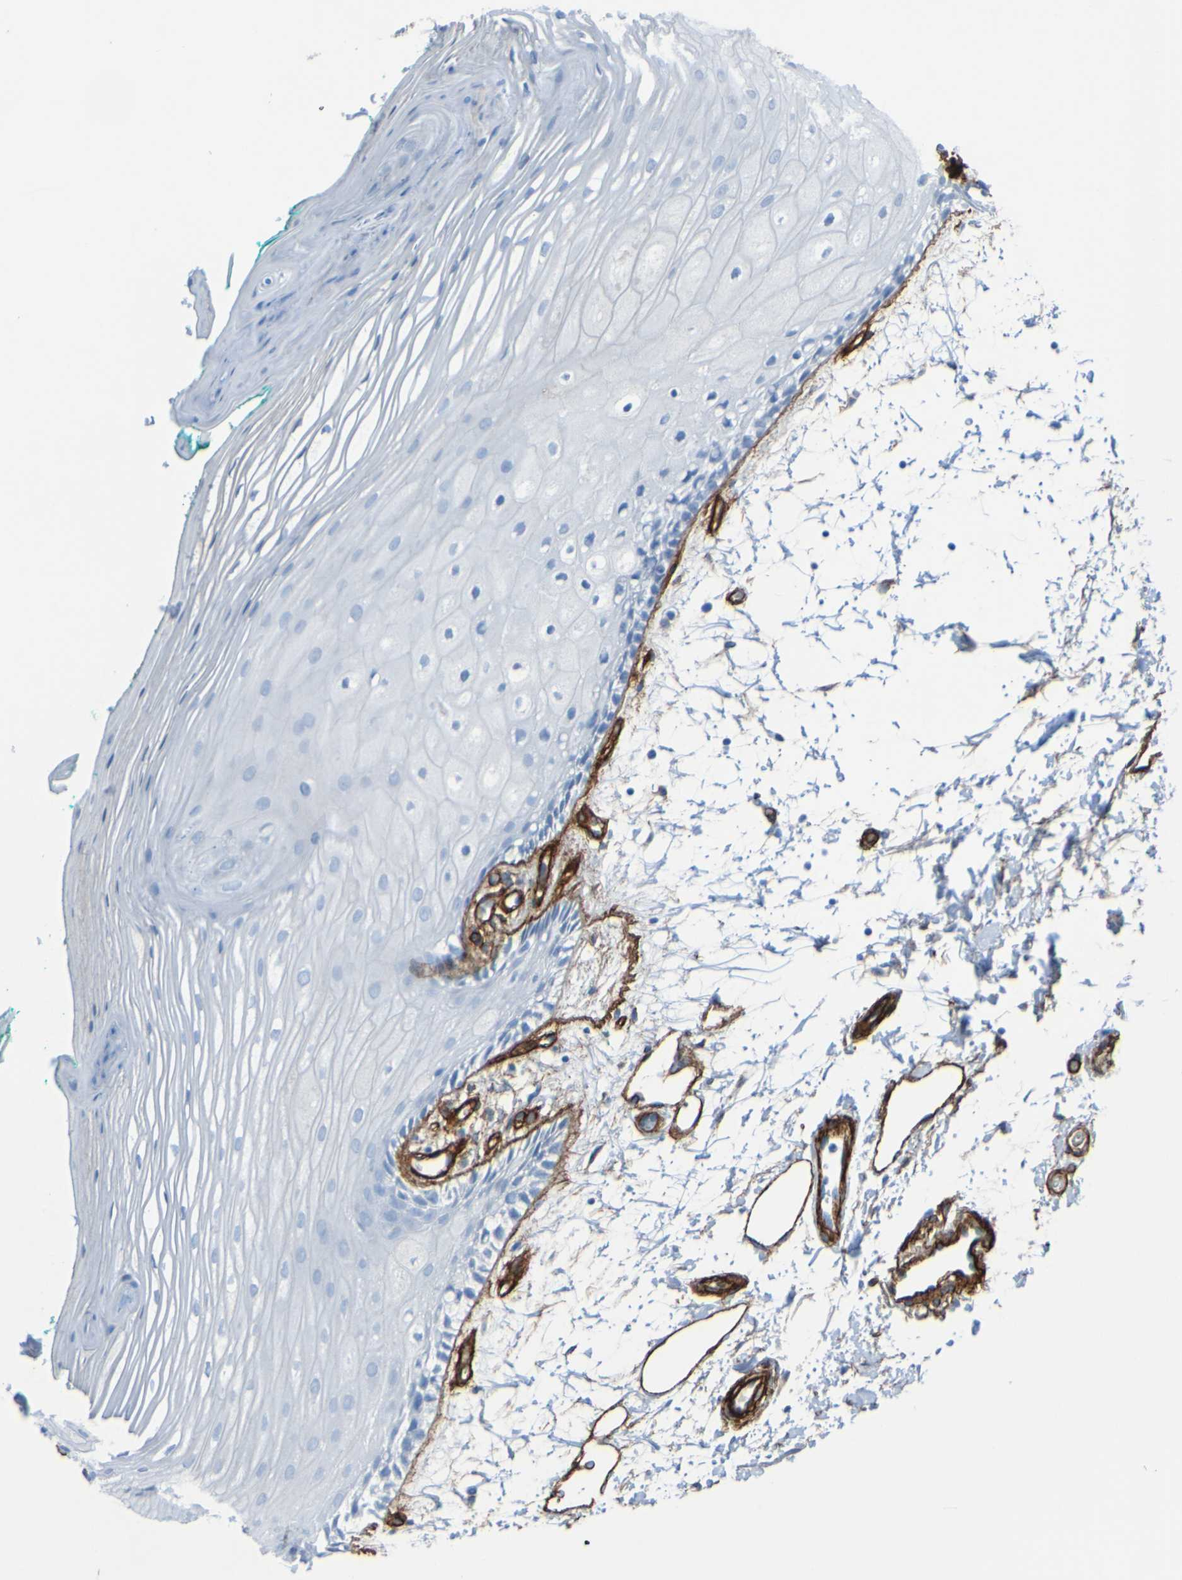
{"staining": {"intensity": "negative", "quantity": "none", "location": "none"}, "tissue": "oral mucosa", "cell_type": "Squamous epithelial cells", "image_type": "normal", "snomed": [{"axis": "morphology", "description": "Normal tissue, NOS"}, {"axis": "topography", "description": "Skeletal muscle"}, {"axis": "topography", "description": "Oral tissue"}, {"axis": "topography", "description": "Peripheral nerve tissue"}], "caption": "Immunohistochemistry of unremarkable human oral mucosa exhibits no expression in squamous epithelial cells.", "gene": "COL4A2", "patient": {"sex": "female", "age": 84}}